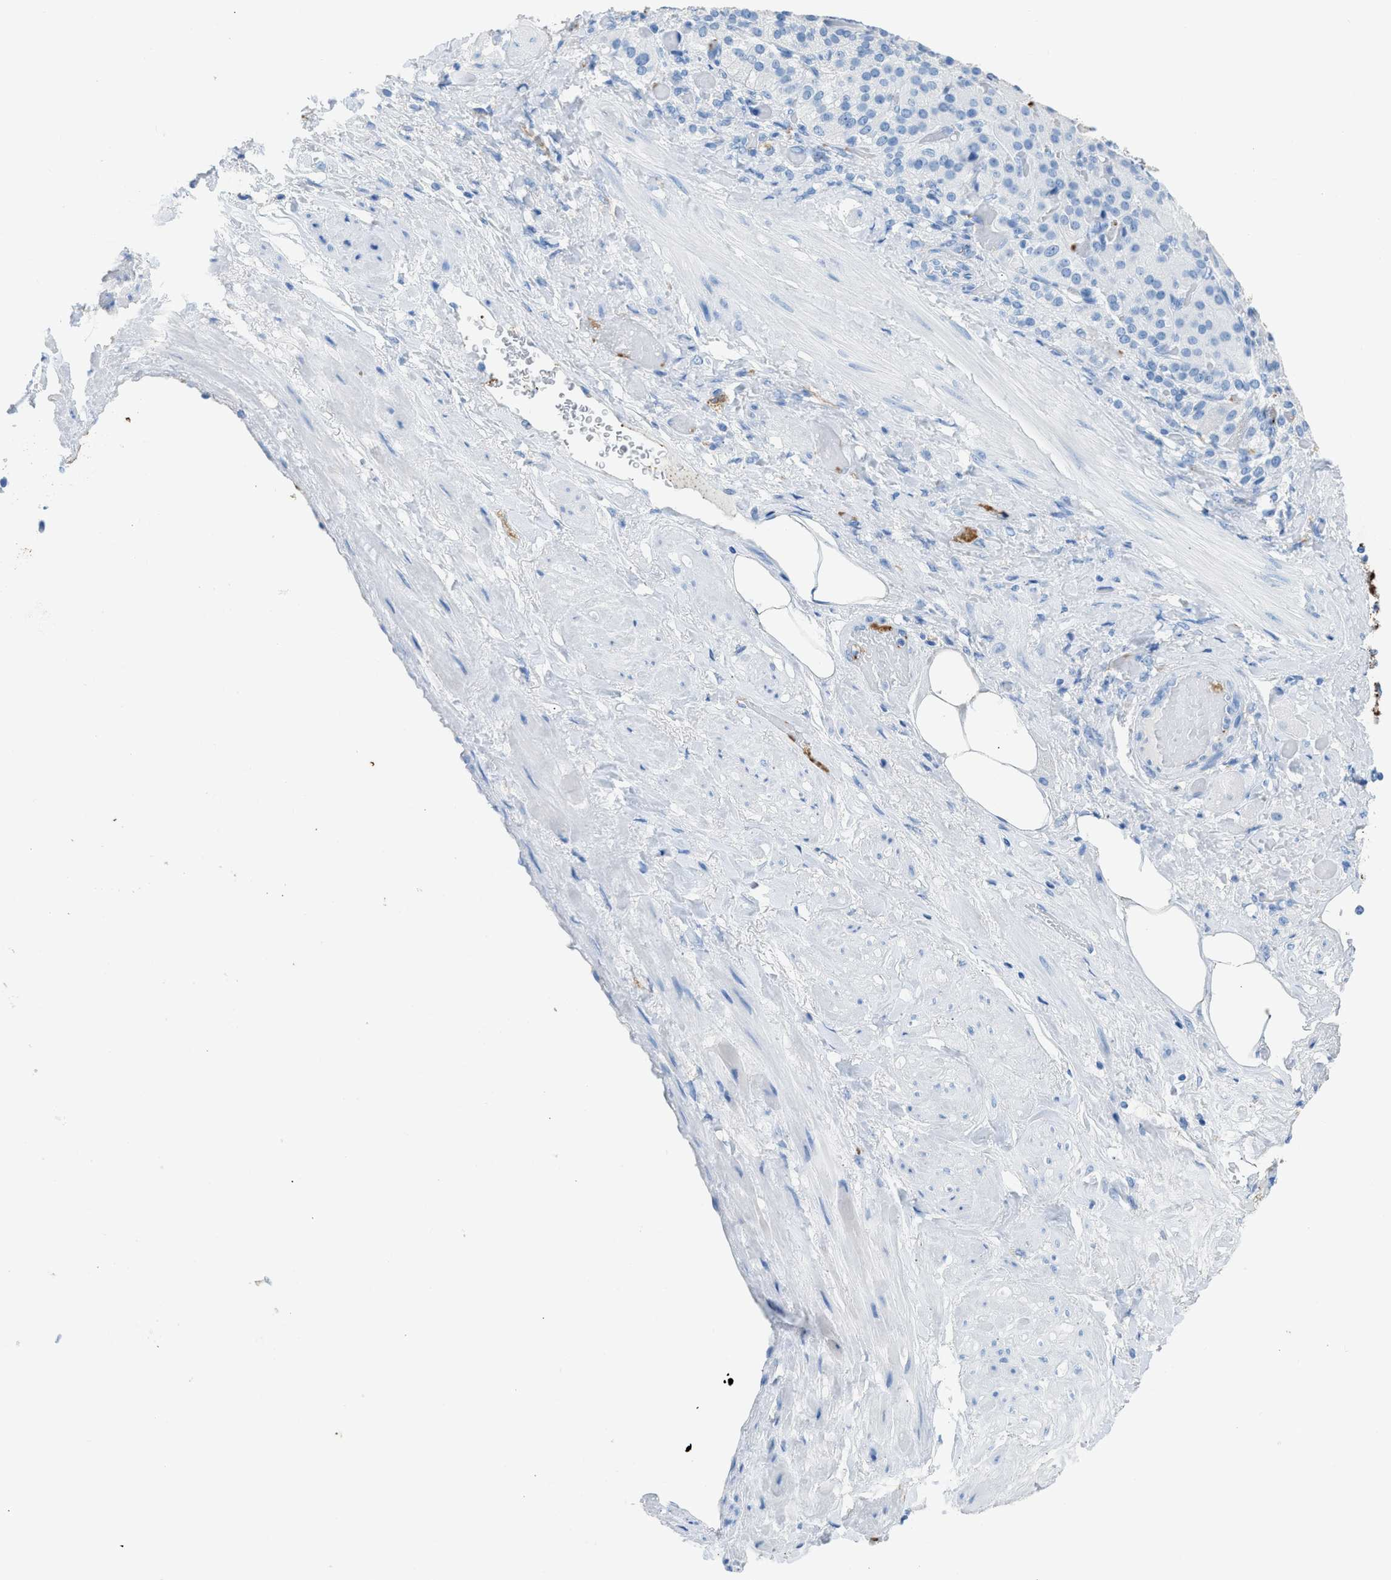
{"staining": {"intensity": "negative", "quantity": "none", "location": "none"}, "tissue": "adrenal gland", "cell_type": "Glandular cells", "image_type": "normal", "snomed": [{"axis": "morphology", "description": "Normal tissue, NOS"}, {"axis": "topography", "description": "Adrenal gland"}], "caption": "Immunohistochemical staining of unremarkable human adrenal gland reveals no significant expression in glandular cells. (Immunohistochemistry (ihc), brightfield microscopy, high magnification).", "gene": "FAIM2", "patient": {"sex": "female", "age": 59}}